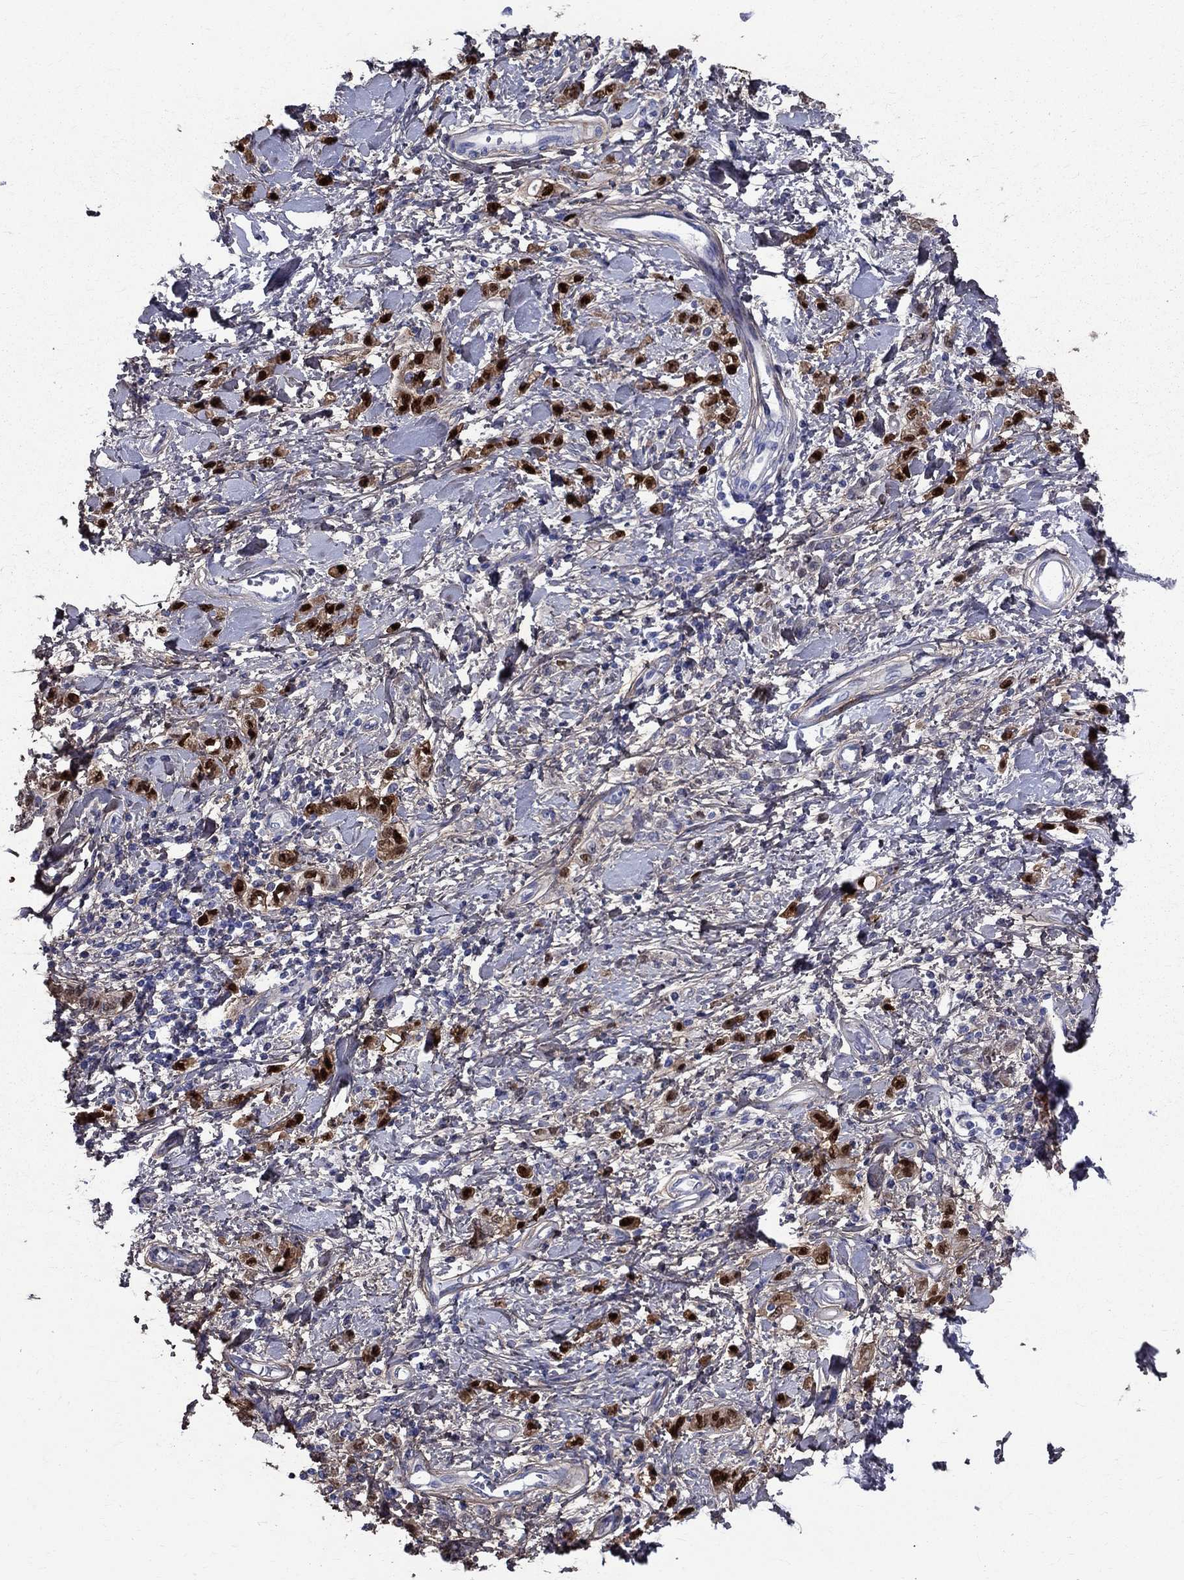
{"staining": {"intensity": "strong", "quantity": "25%-75%", "location": "nuclear"}, "tissue": "stomach cancer", "cell_type": "Tumor cells", "image_type": "cancer", "snomed": [{"axis": "morphology", "description": "Adenocarcinoma, NOS"}, {"axis": "topography", "description": "Stomach"}], "caption": "Stomach cancer (adenocarcinoma) tissue displays strong nuclear staining in about 25%-75% of tumor cells, visualized by immunohistochemistry.", "gene": "ANXA10", "patient": {"sex": "male", "age": 77}}